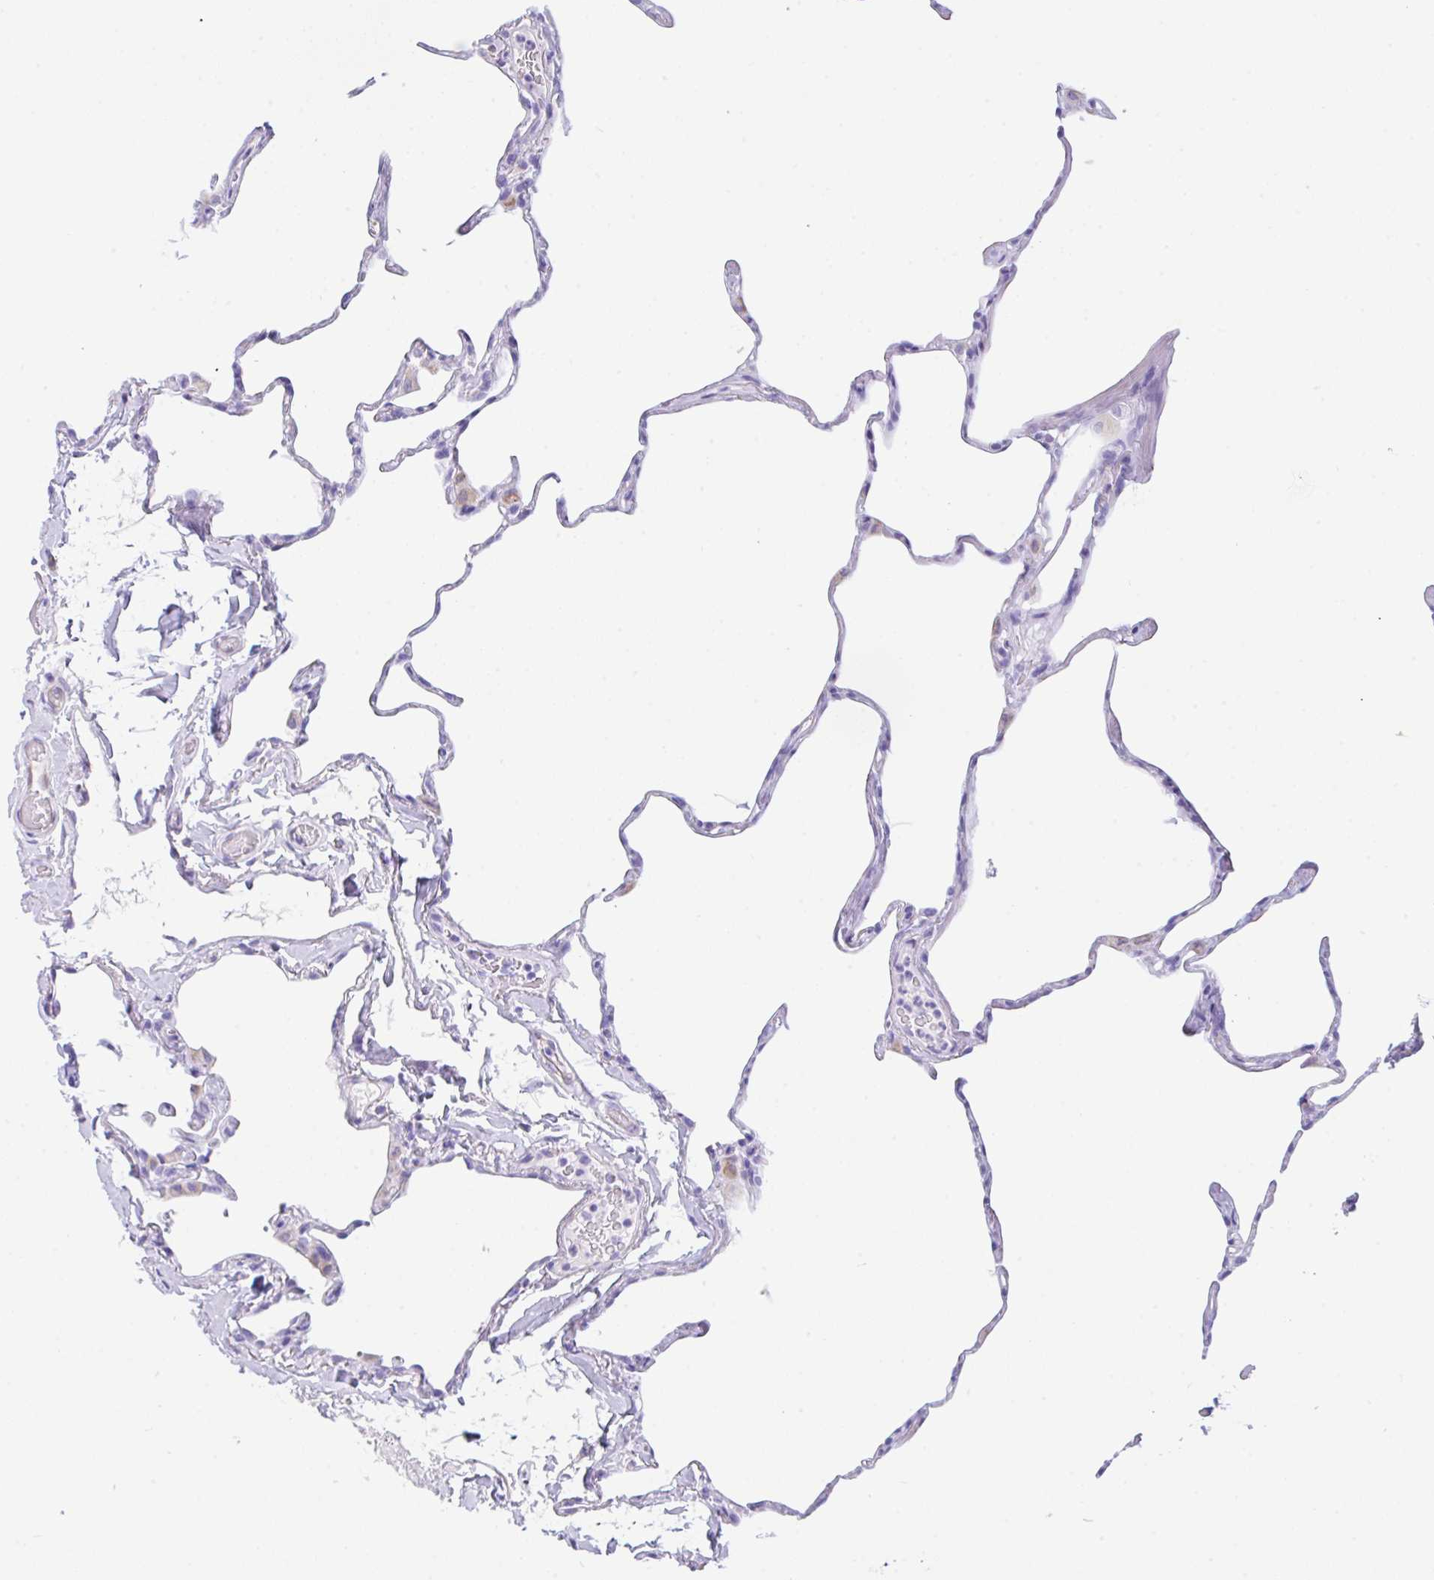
{"staining": {"intensity": "negative", "quantity": "none", "location": "none"}, "tissue": "lung", "cell_type": "Alveolar cells", "image_type": "normal", "snomed": [{"axis": "morphology", "description": "Normal tissue, NOS"}, {"axis": "topography", "description": "Lung"}], "caption": "DAB (3,3'-diaminobenzidine) immunohistochemical staining of benign human lung reveals no significant expression in alveolar cells.", "gene": "NDUFAF8", "patient": {"sex": "male", "age": 65}}